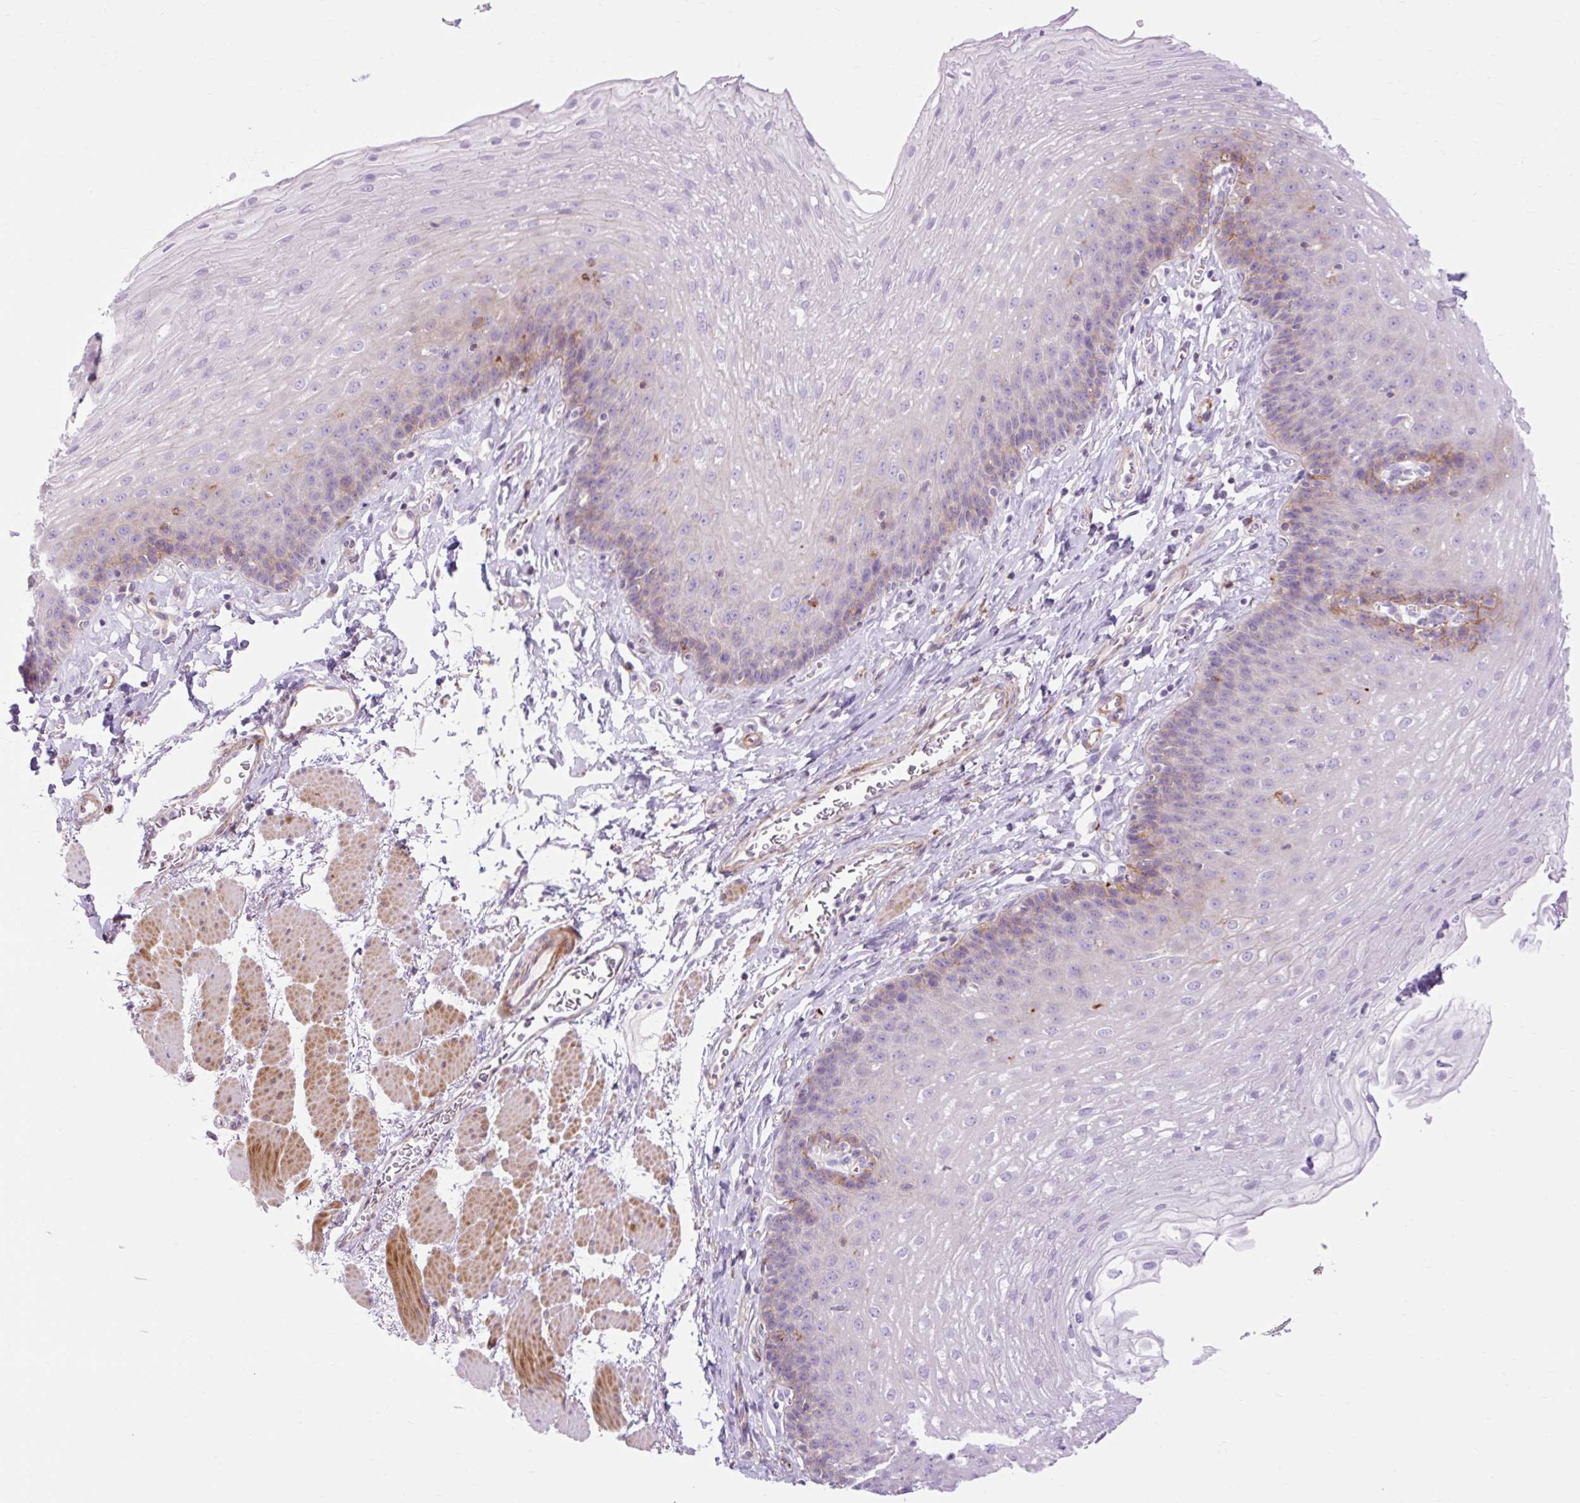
{"staining": {"intensity": "weak", "quantity": "<25%", "location": "cytoplasmic/membranous"}, "tissue": "esophagus", "cell_type": "Squamous epithelial cells", "image_type": "normal", "snomed": [{"axis": "morphology", "description": "Normal tissue, NOS"}, {"axis": "topography", "description": "Esophagus"}], "caption": "This is a histopathology image of immunohistochemistry staining of benign esophagus, which shows no positivity in squamous epithelial cells.", "gene": "CORO7", "patient": {"sex": "female", "age": 81}}